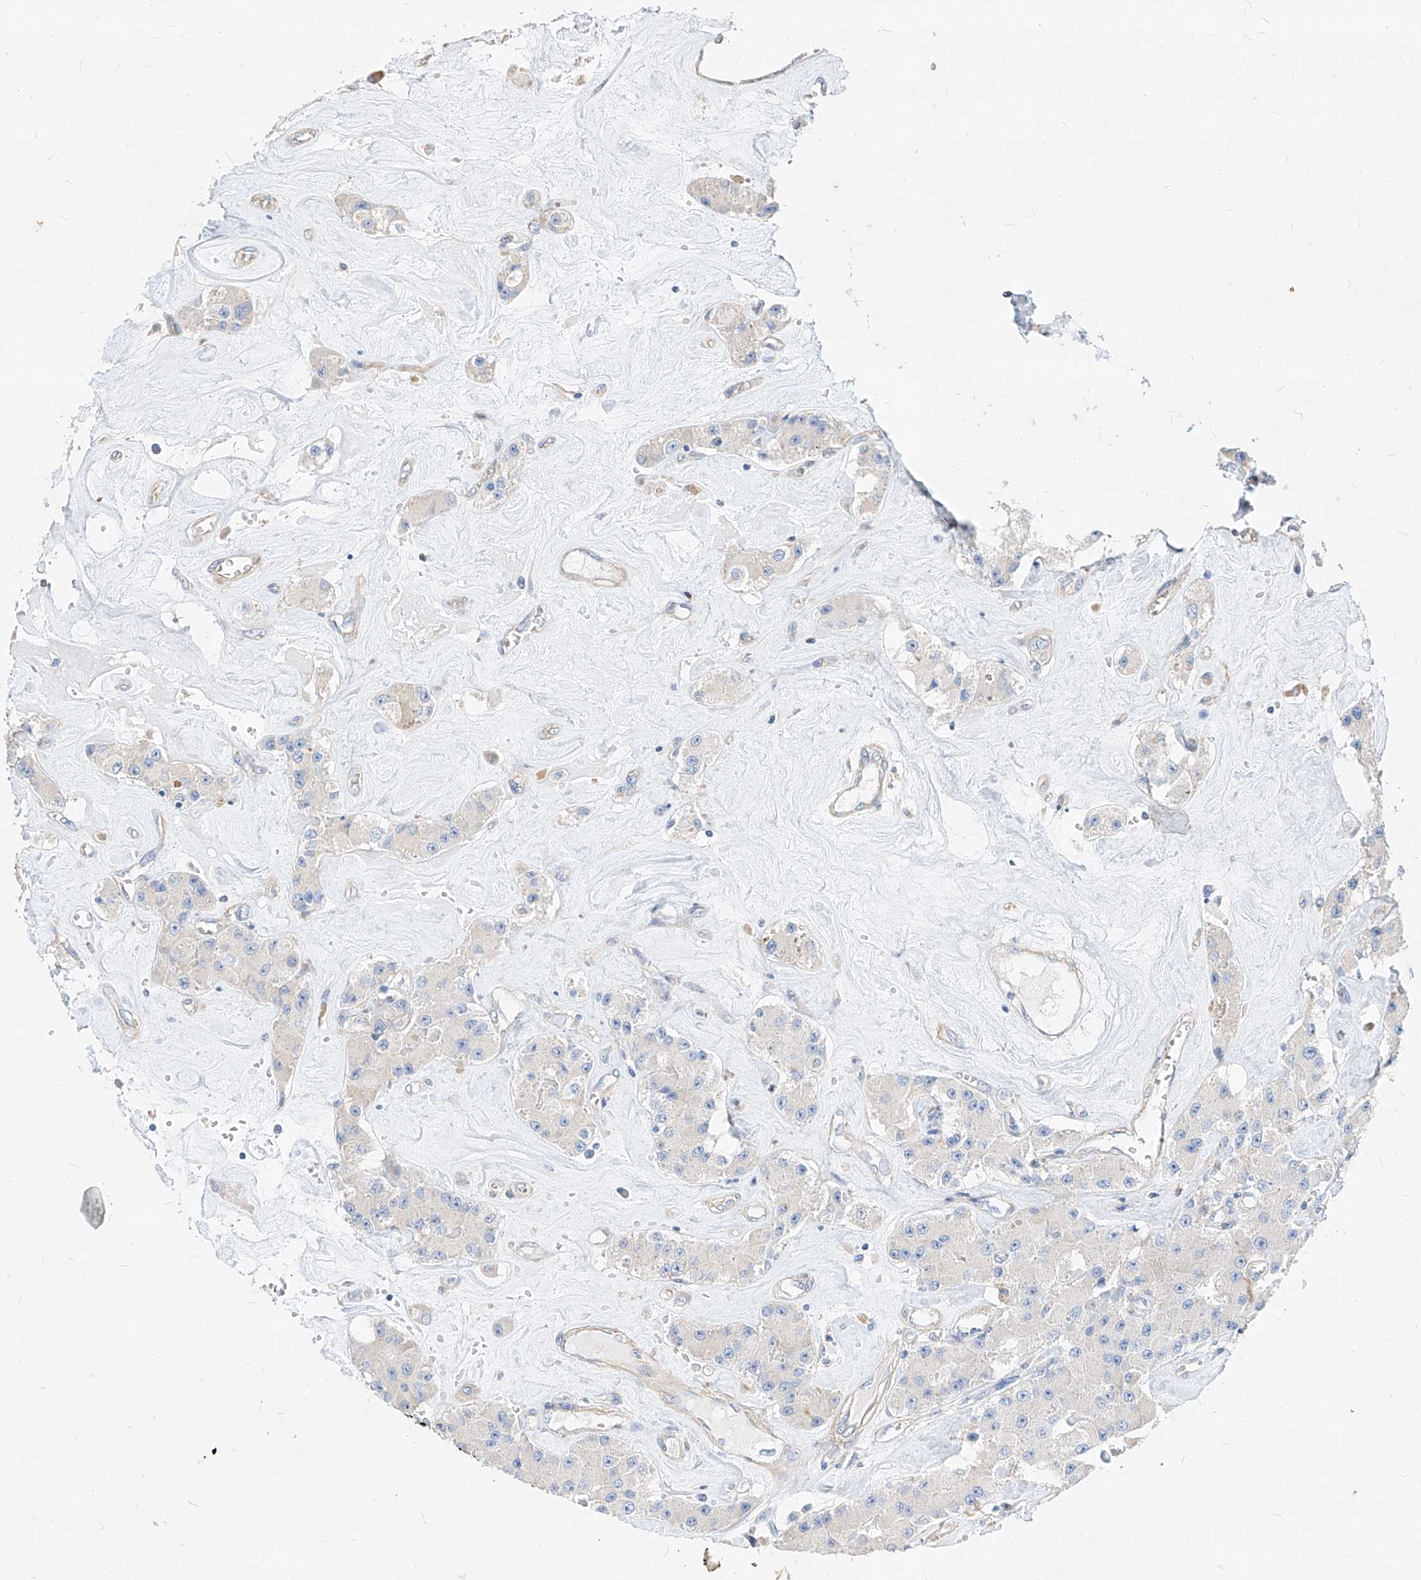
{"staining": {"intensity": "negative", "quantity": "none", "location": "none"}, "tissue": "carcinoid", "cell_type": "Tumor cells", "image_type": "cancer", "snomed": [{"axis": "morphology", "description": "Carcinoid, malignant, NOS"}, {"axis": "topography", "description": "Pancreas"}], "caption": "A high-resolution image shows immunohistochemistry (IHC) staining of carcinoid, which demonstrates no significant expression in tumor cells.", "gene": "SCGB2A1", "patient": {"sex": "male", "age": 41}}